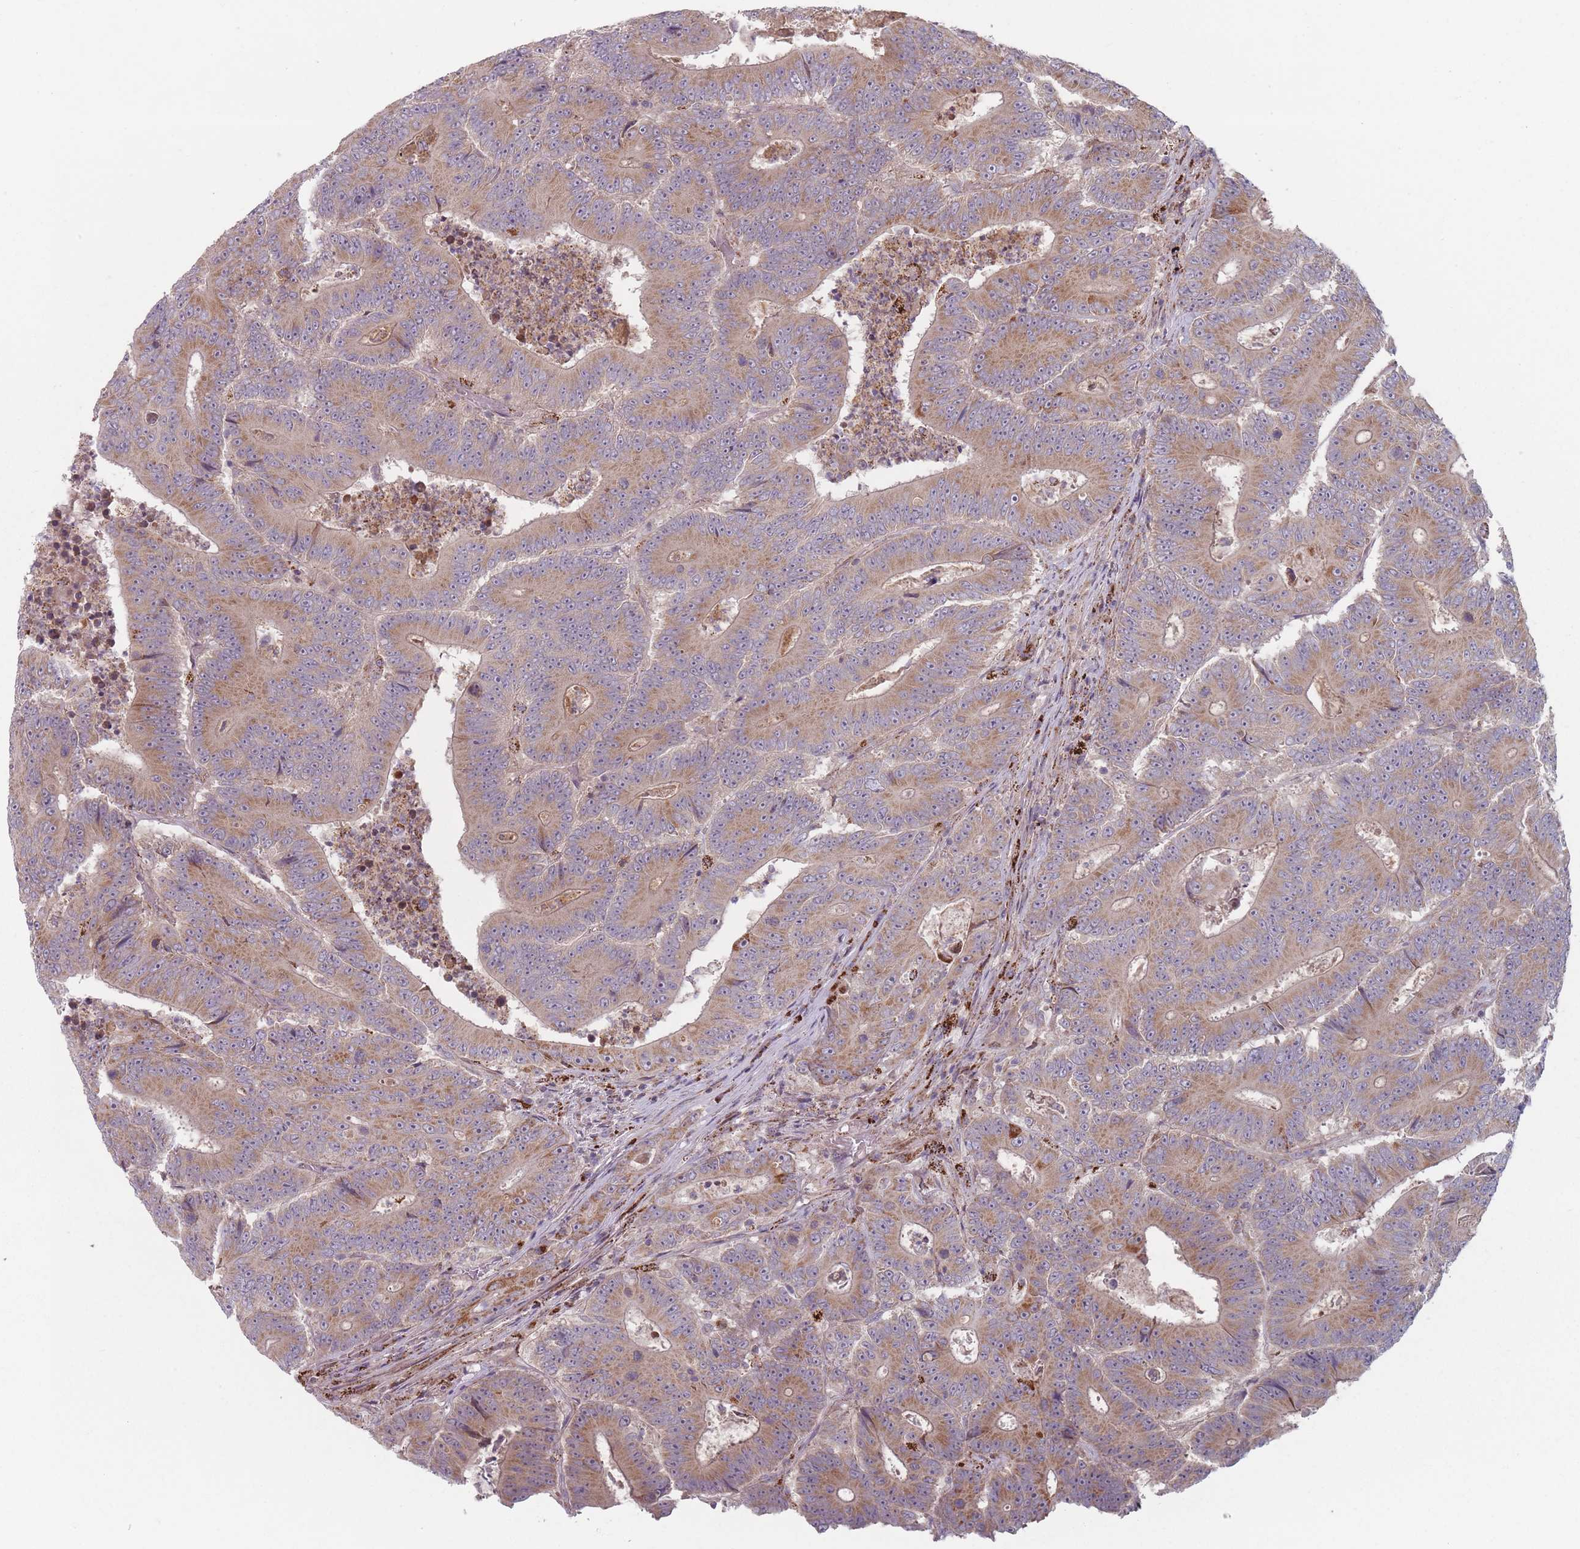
{"staining": {"intensity": "moderate", "quantity": ">75%", "location": "cytoplasmic/membranous"}, "tissue": "colorectal cancer", "cell_type": "Tumor cells", "image_type": "cancer", "snomed": [{"axis": "morphology", "description": "Adenocarcinoma, NOS"}, {"axis": "topography", "description": "Colon"}], "caption": "High-power microscopy captured an IHC histopathology image of colorectal adenocarcinoma, revealing moderate cytoplasmic/membranous expression in approximately >75% of tumor cells.", "gene": "OR10Q1", "patient": {"sex": "male", "age": 83}}